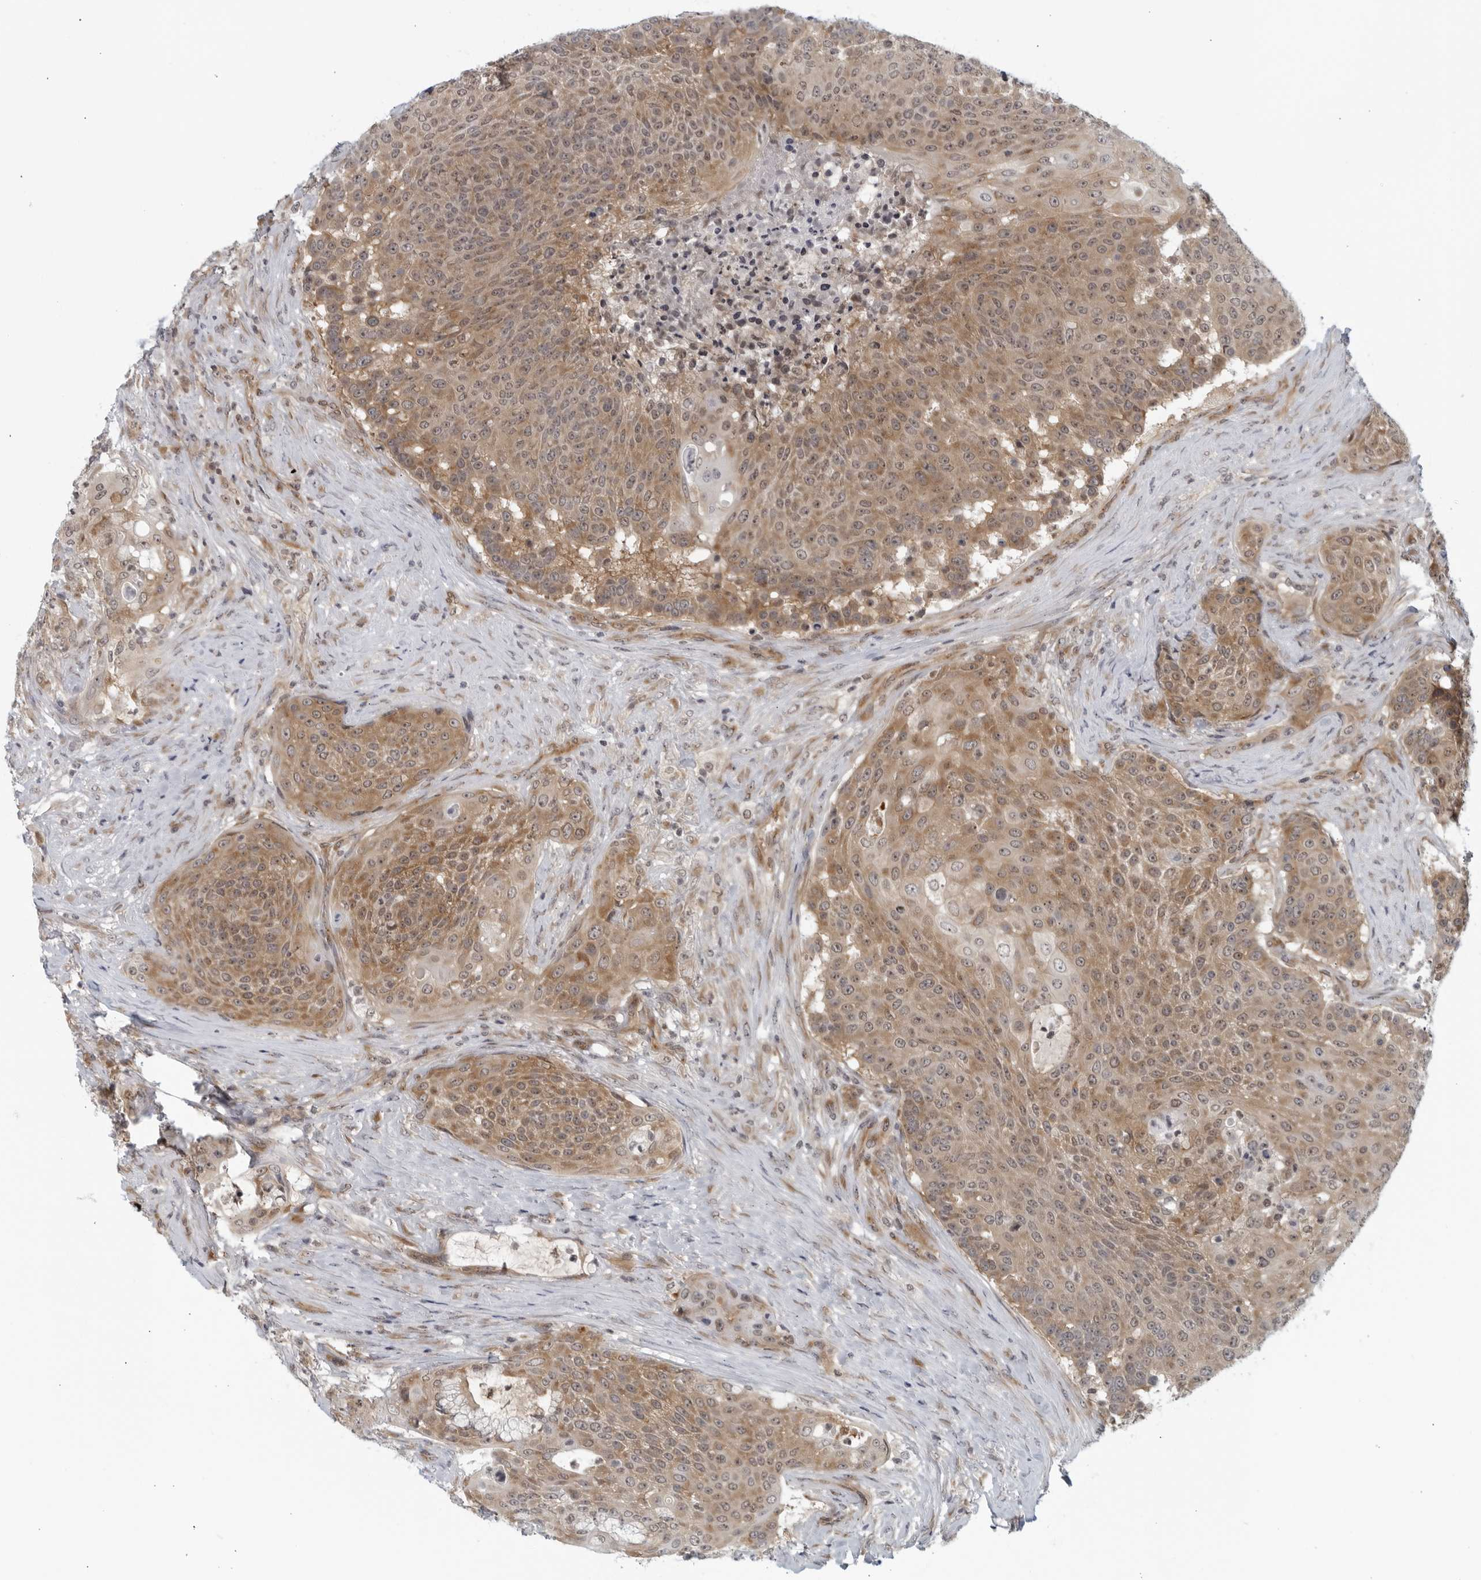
{"staining": {"intensity": "moderate", "quantity": ">75%", "location": "cytoplasmic/membranous"}, "tissue": "urothelial cancer", "cell_type": "Tumor cells", "image_type": "cancer", "snomed": [{"axis": "morphology", "description": "Urothelial carcinoma, High grade"}, {"axis": "topography", "description": "Urinary bladder"}], "caption": "Immunohistochemical staining of human high-grade urothelial carcinoma reveals moderate cytoplasmic/membranous protein staining in about >75% of tumor cells. The protein of interest is shown in brown color, while the nuclei are stained blue.", "gene": "RC3H1", "patient": {"sex": "female", "age": 63}}